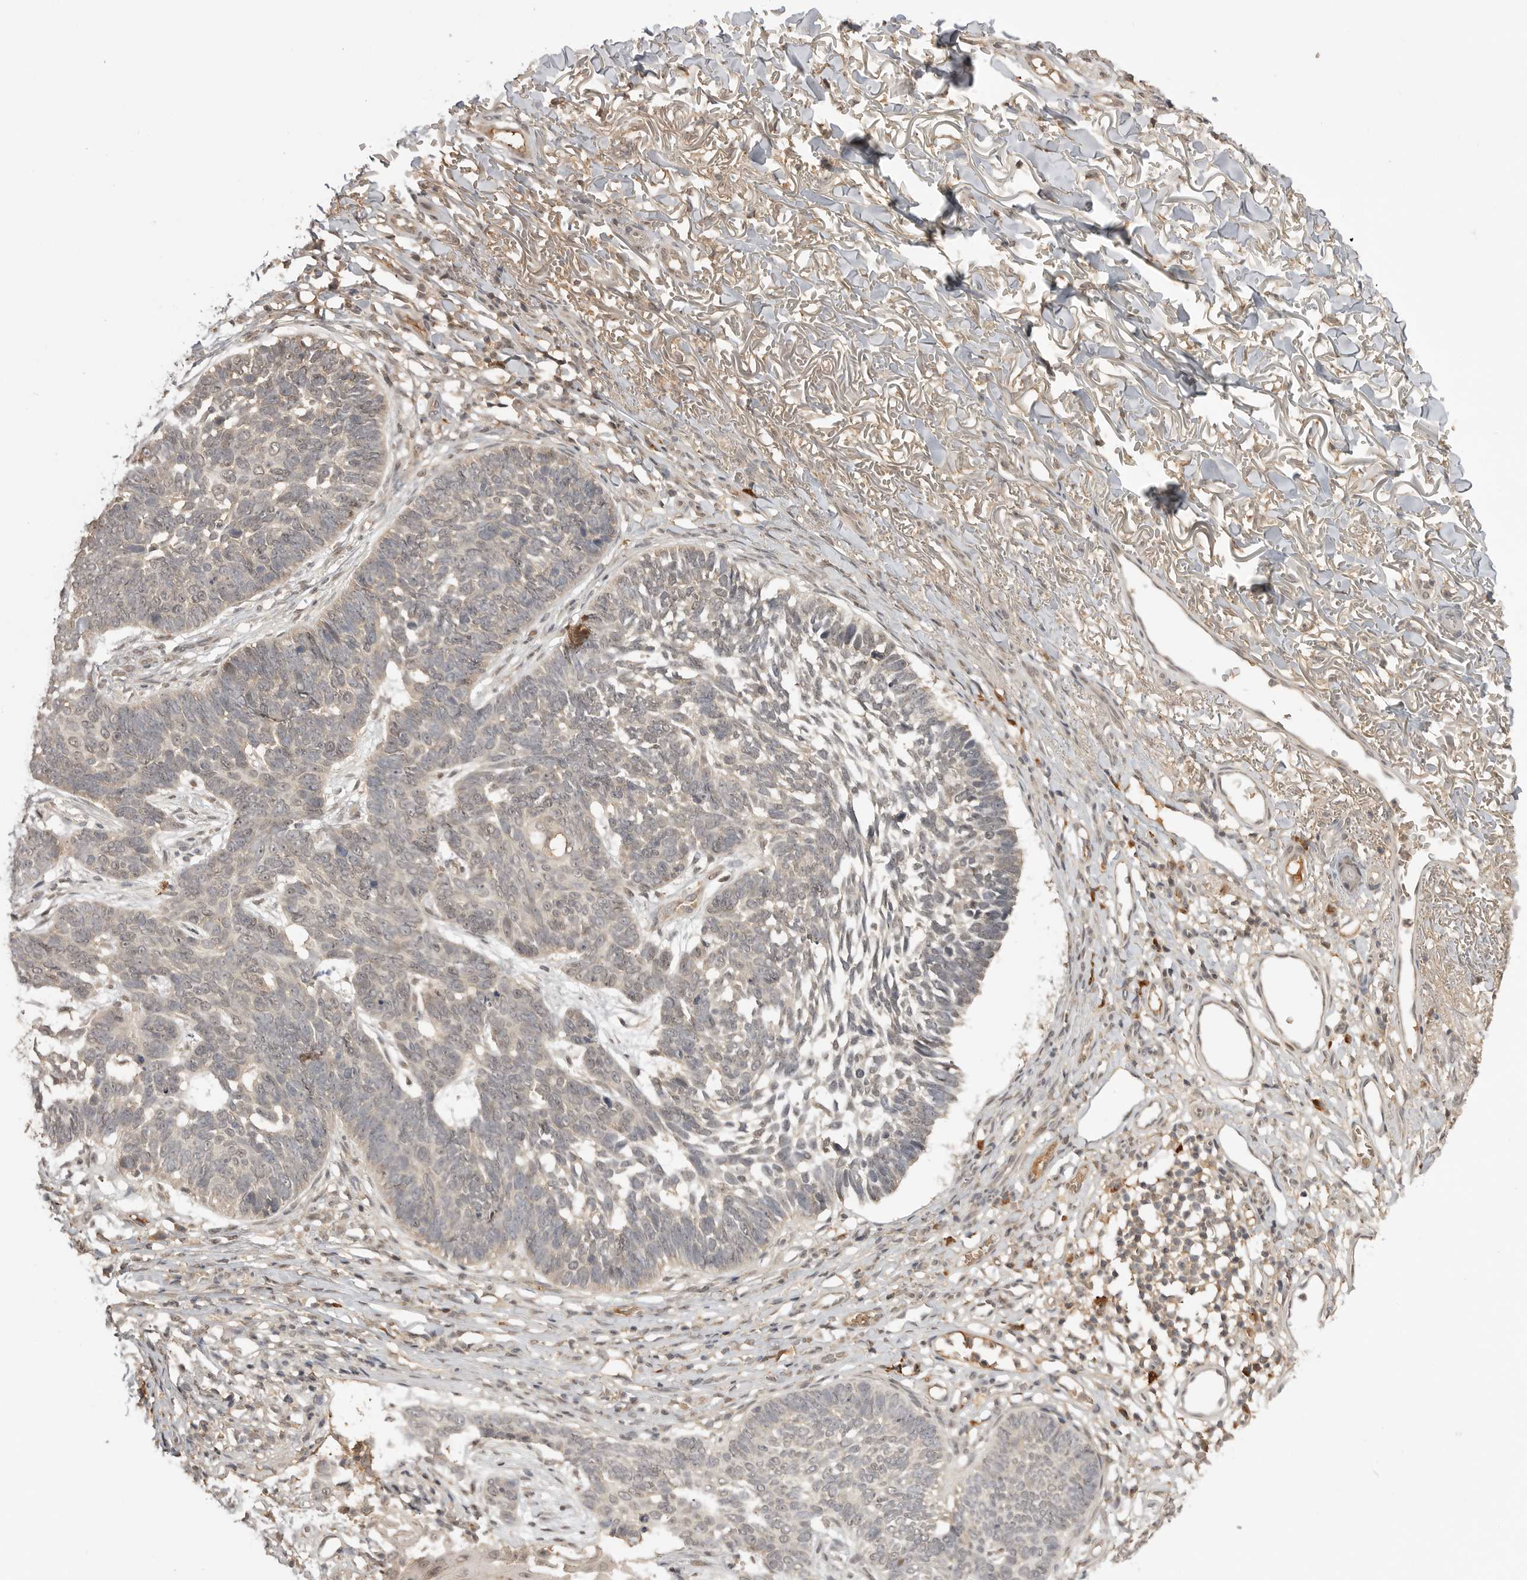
{"staining": {"intensity": "weak", "quantity": "<25%", "location": "nuclear"}, "tissue": "skin cancer", "cell_type": "Tumor cells", "image_type": "cancer", "snomed": [{"axis": "morphology", "description": "Normal tissue, NOS"}, {"axis": "morphology", "description": "Basal cell carcinoma"}, {"axis": "topography", "description": "Skin"}], "caption": "Tumor cells show no significant staining in basal cell carcinoma (skin).", "gene": "ASPSCR1", "patient": {"sex": "male", "age": 77}}